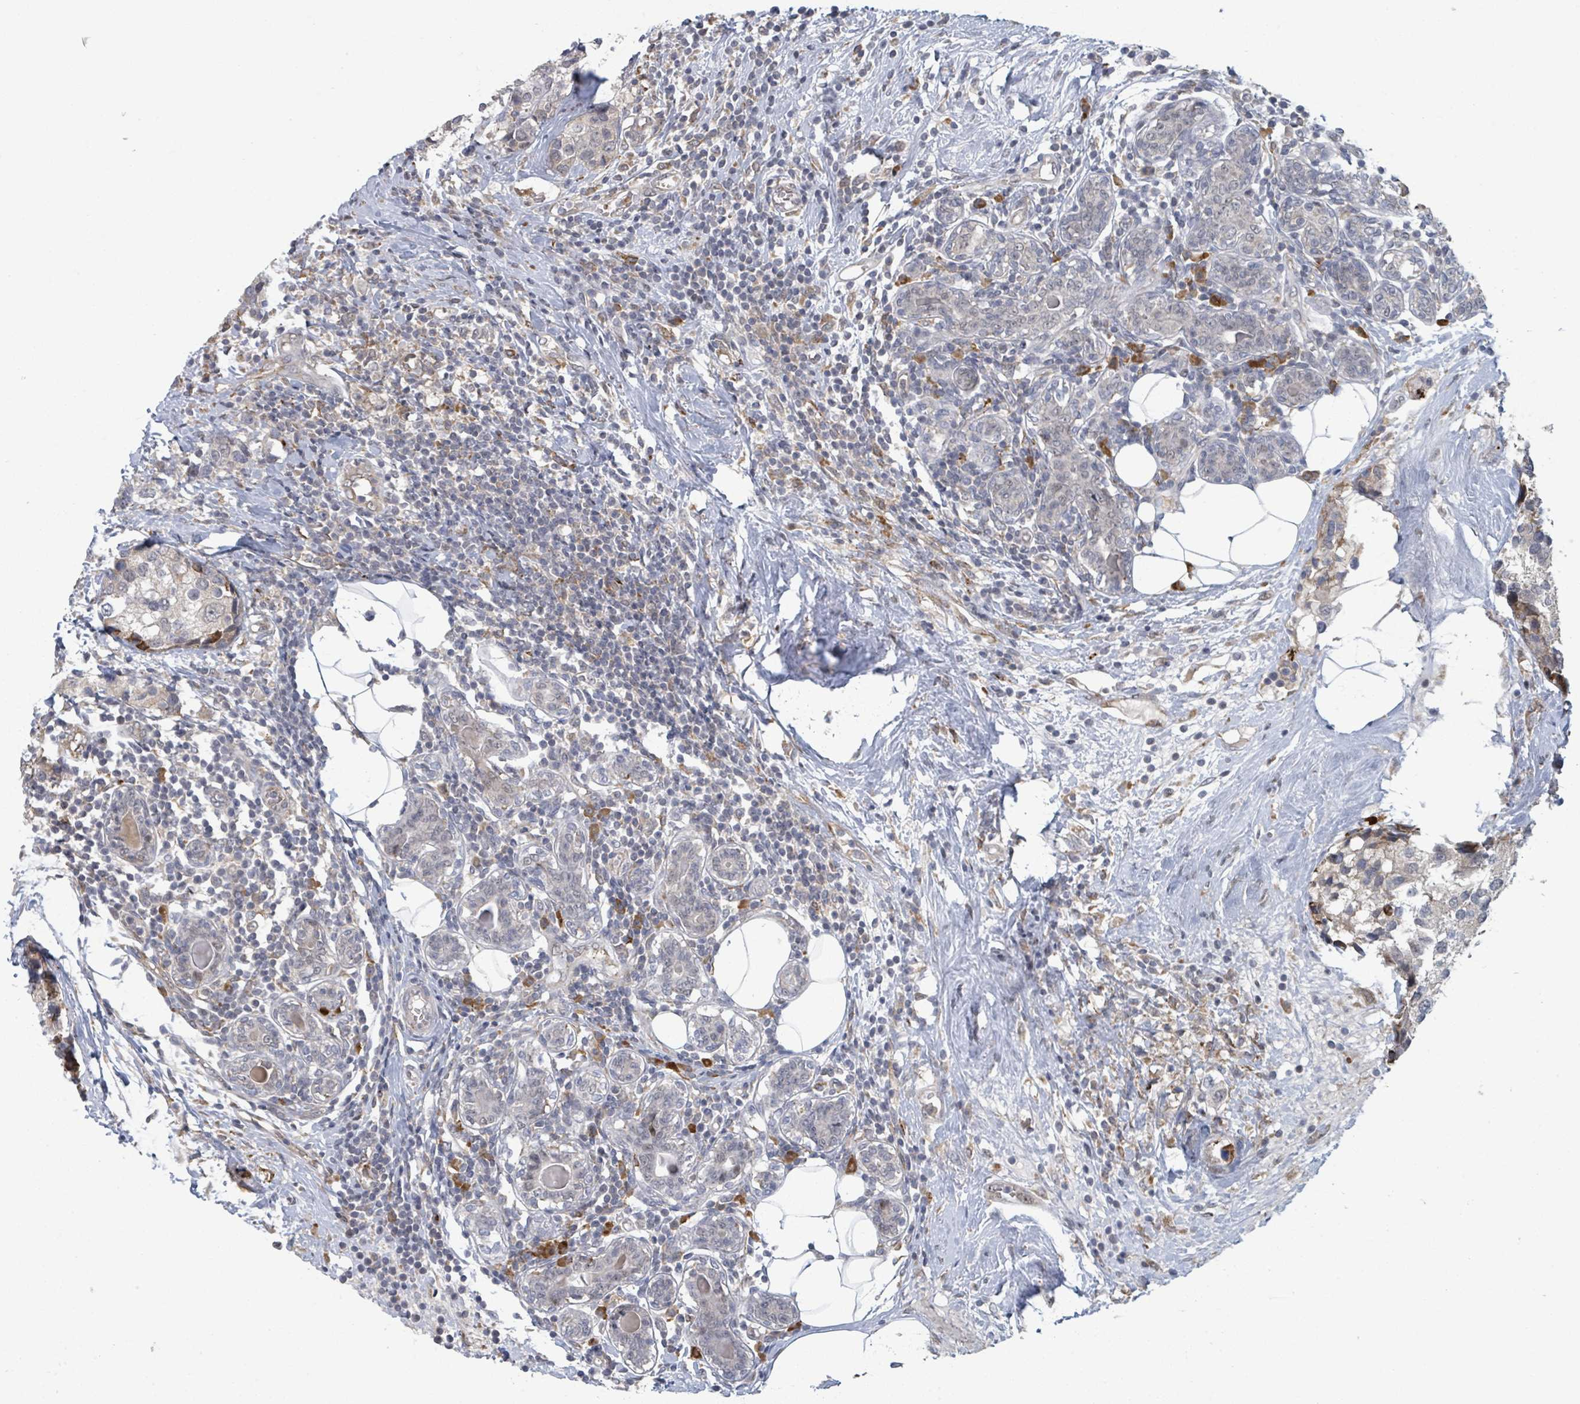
{"staining": {"intensity": "negative", "quantity": "none", "location": "none"}, "tissue": "breast cancer", "cell_type": "Tumor cells", "image_type": "cancer", "snomed": [{"axis": "morphology", "description": "Lobular carcinoma"}, {"axis": "topography", "description": "Breast"}], "caption": "Breast cancer was stained to show a protein in brown. There is no significant expression in tumor cells.", "gene": "SHROOM2", "patient": {"sex": "female", "age": 59}}